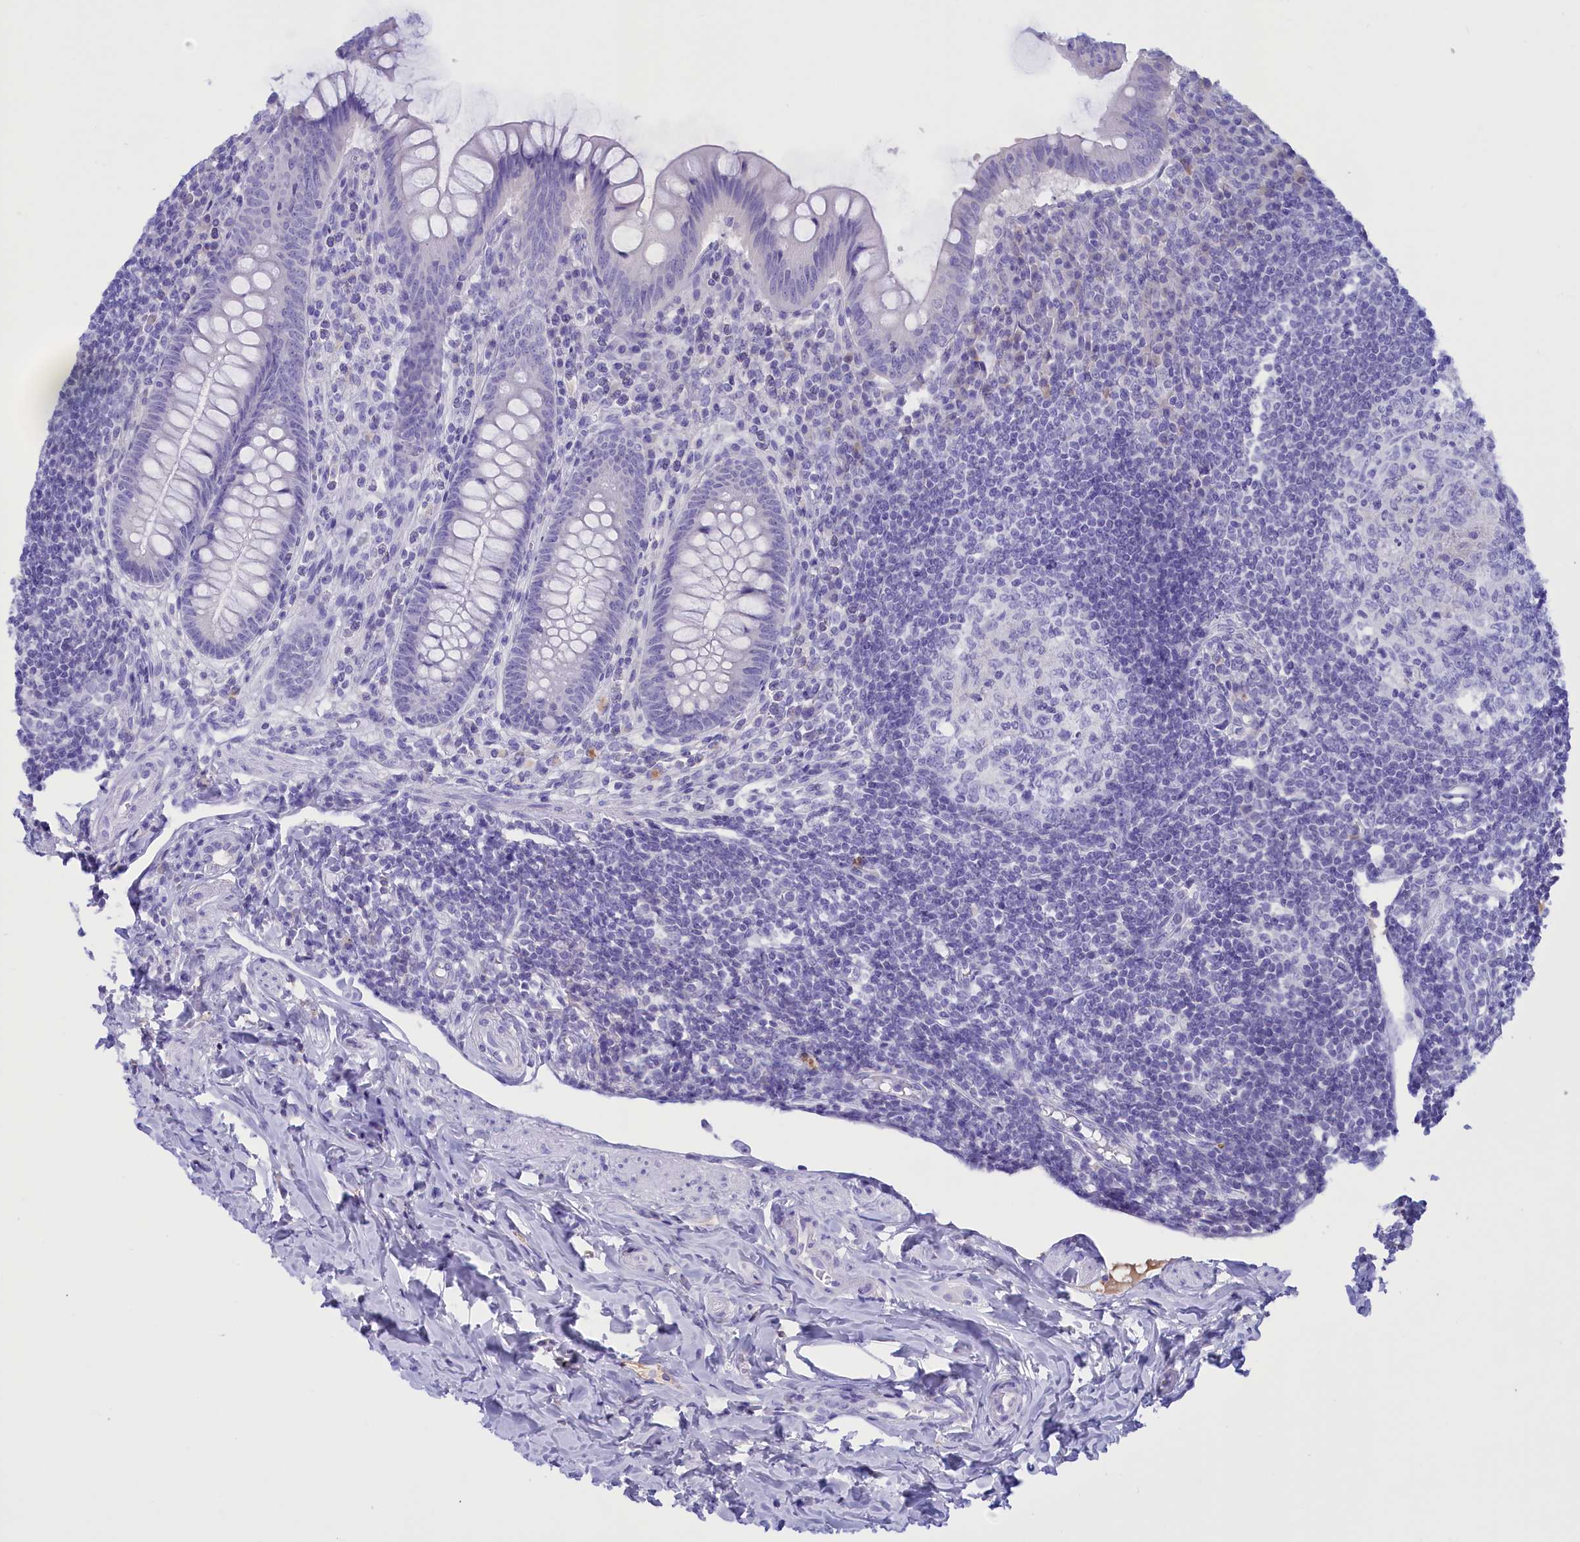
{"staining": {"intensity": "negative", "quantity": "none", "location": "none"}, "tissue": "appendix", "cell_type": "Glandular cells", "image_type": "normal", "snomed": [{"axis": "morphology", "description": "Normal tissue, NOS"}, {"axis": "topography", "description": "Appendix"}], "caption": "A histopathology image of human appendix is negative for staining in glandular cells. (Brightfield microscopy of DAB IHC at high magnification).", "gene": "PROK2", "patient": {"sex": "female", "age": 33}}